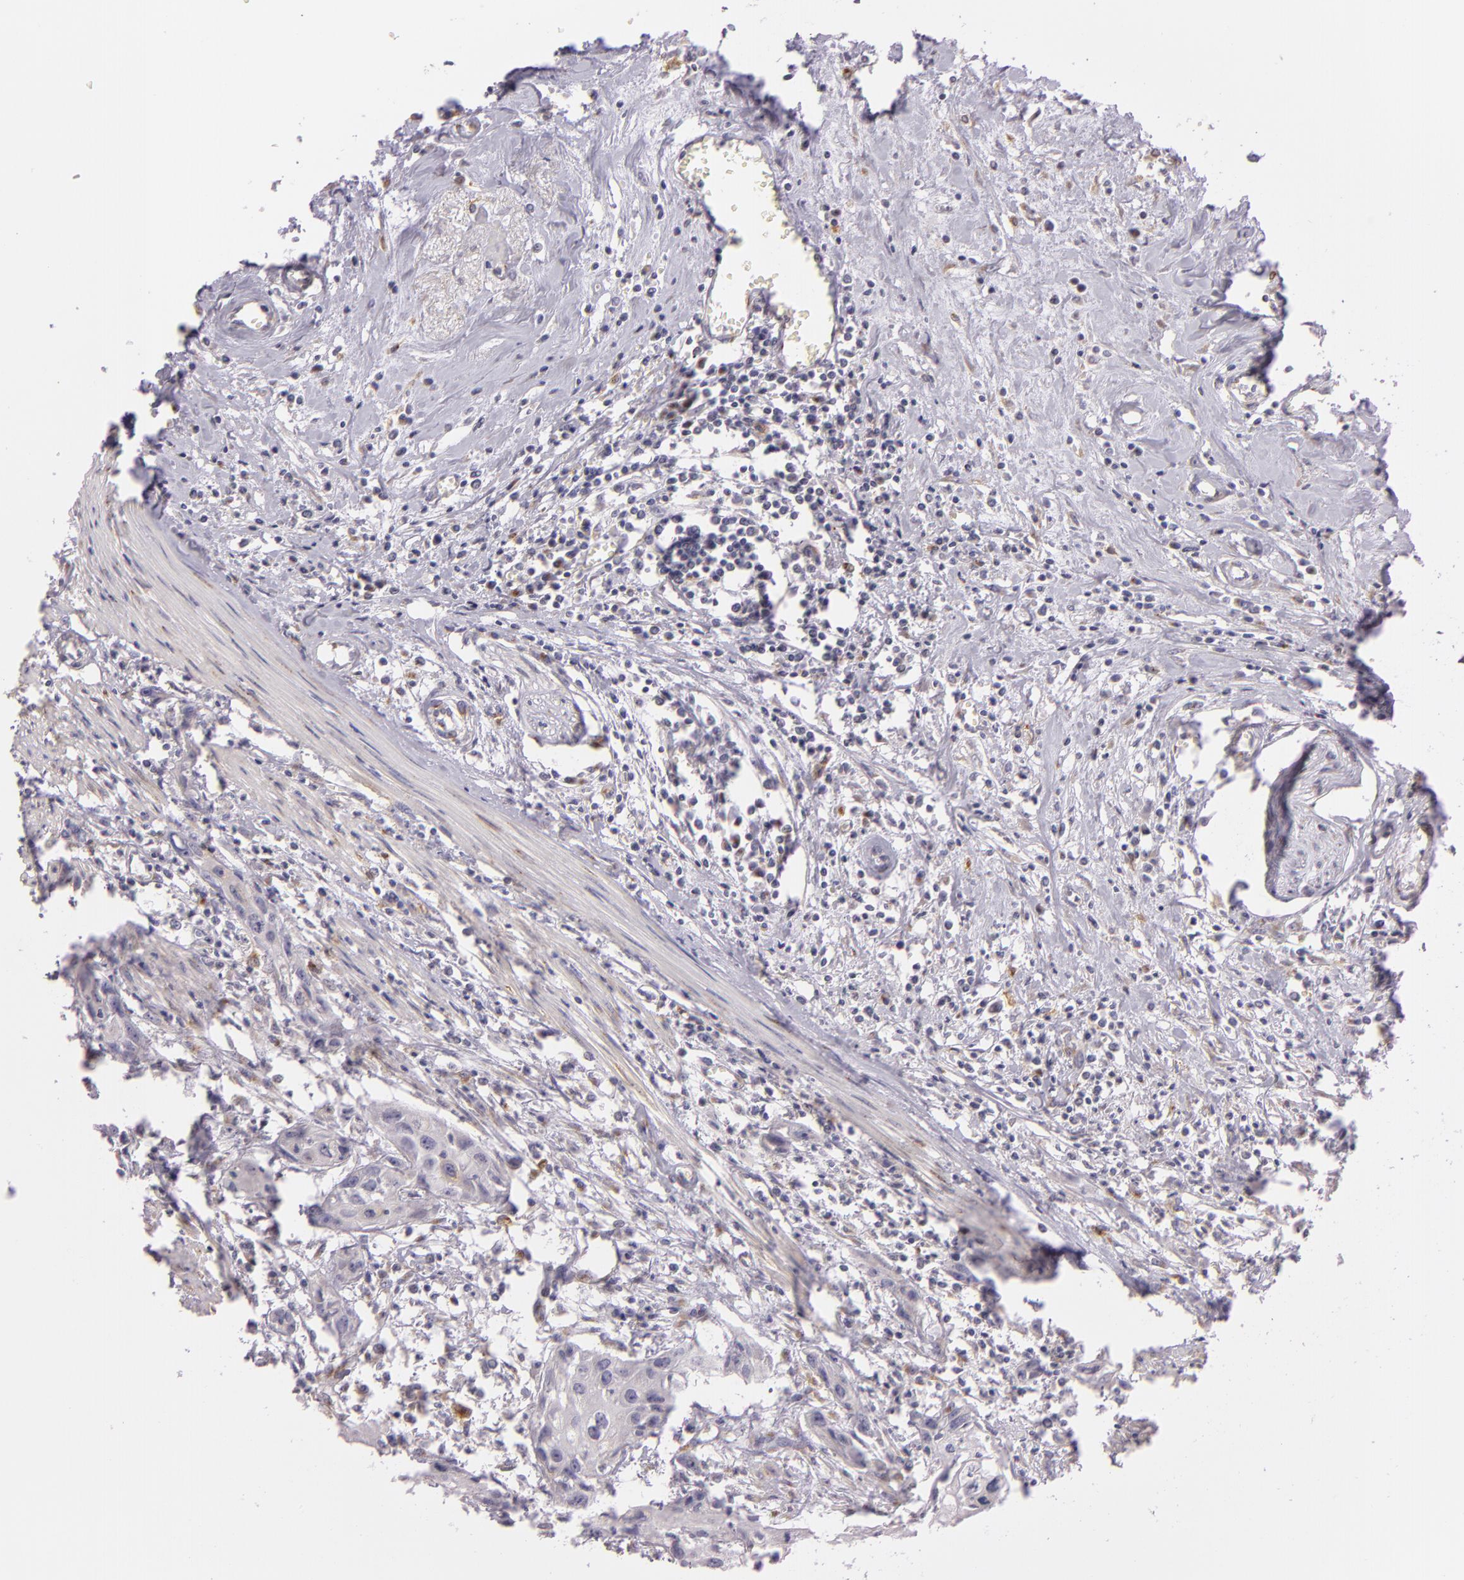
{"staining": {"intensity": "weak", "quantity": ">75%", "location": "cytoplasmic/membranous"}, "tissue": "urothelial cancer", "cell_type": "Tumor cells", "image_type": "cancer", "snomed": [{"axis": "morphology", "description": "Urothelial carcinoma, High grade"}, {"axis": "topography", "description": "Urinary bladder"}], "caption": "There is low levels of weak cytoplasmic/membranous positivity in tumor cells of urothelial cancer, as demonstrated by immunohistochemical staining (brown color).", "gene": "LGMN", "patient": {"sex": "male", "age": 54}}